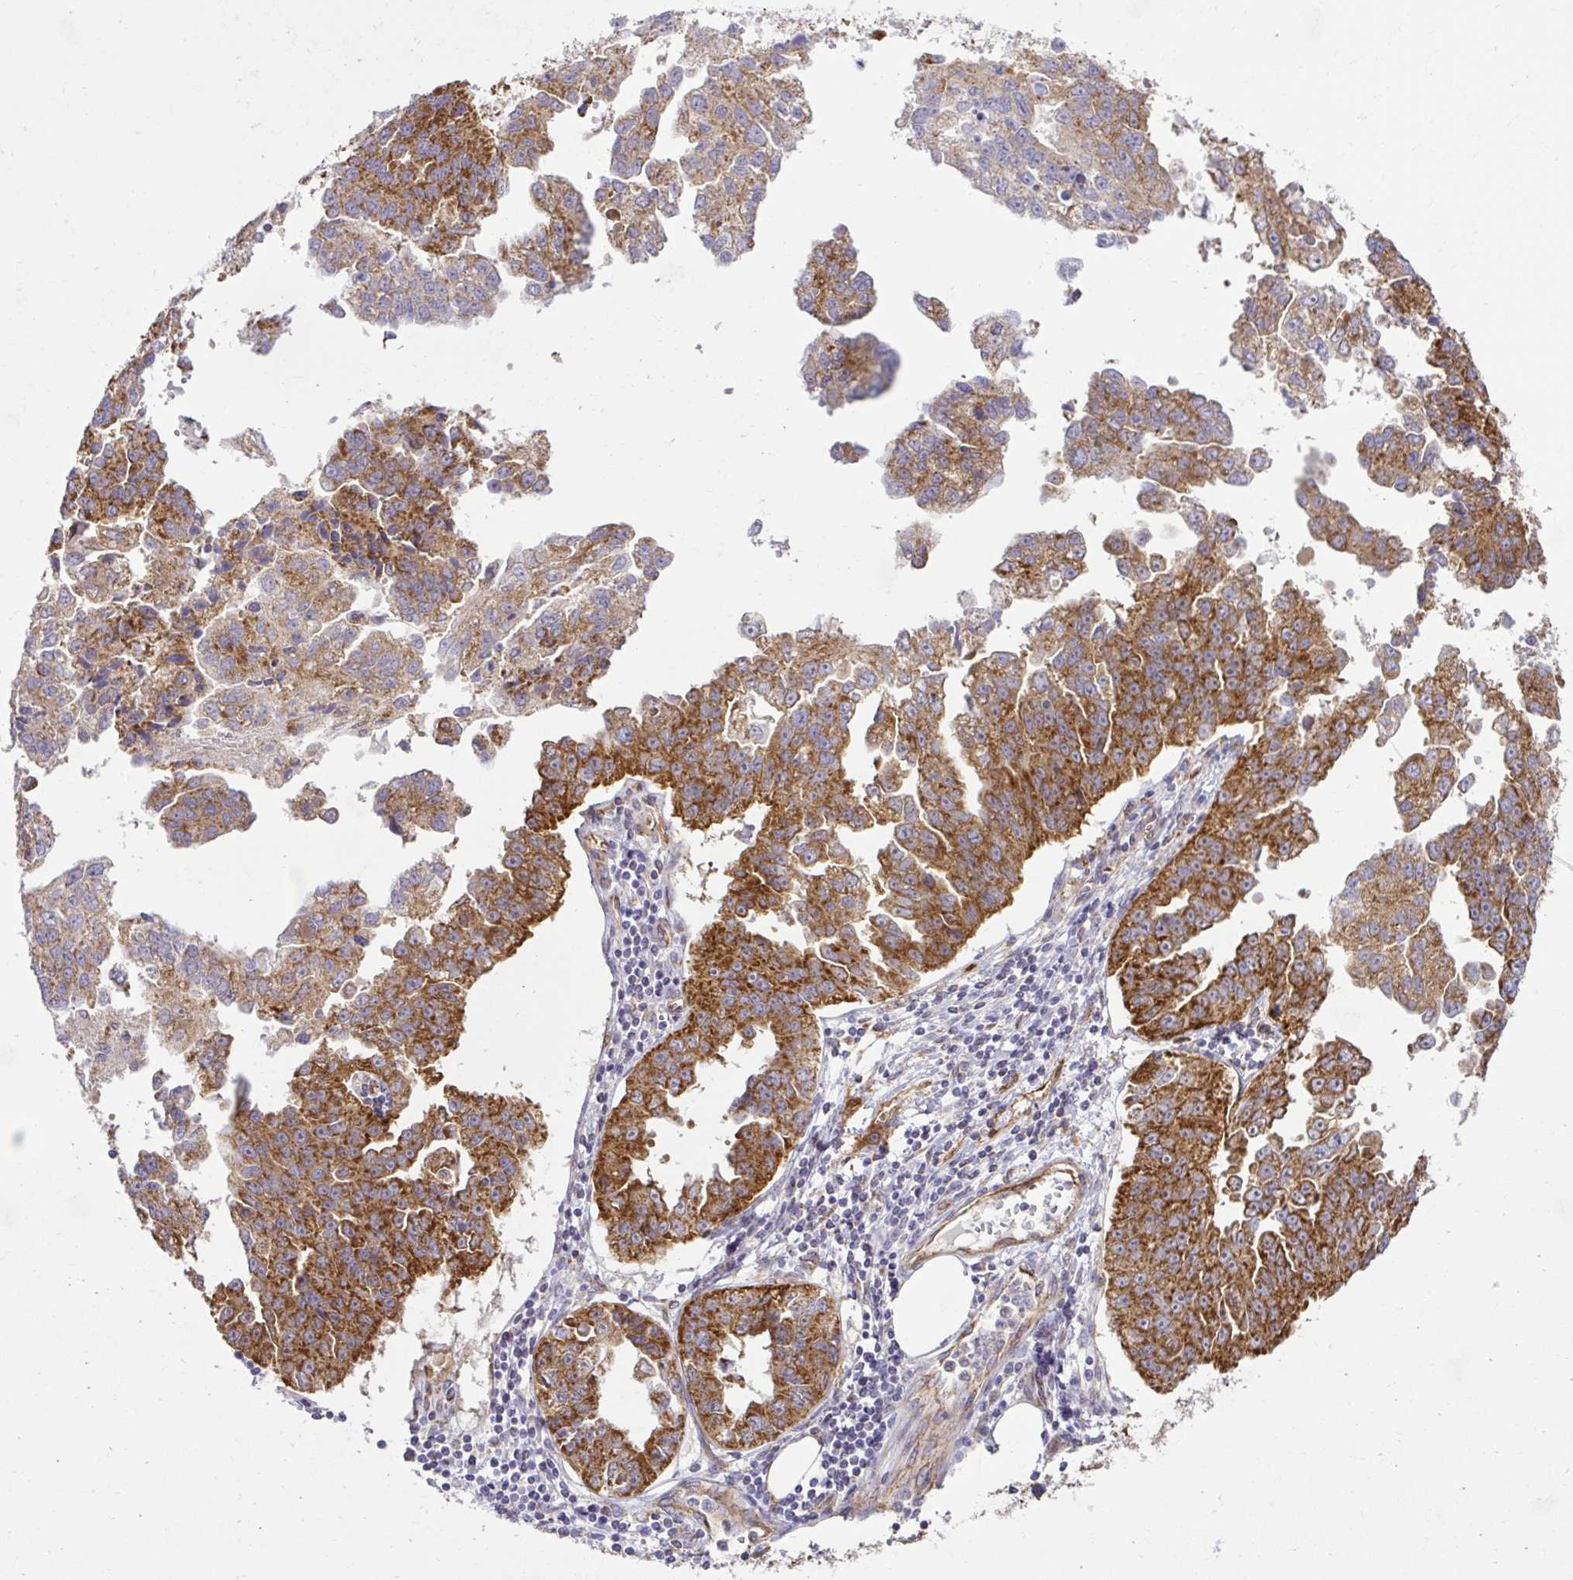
{"staining": {"intensity": "strong", "quantity": "25%-75%", "location": "cytoplasmic/membranous"}, "tissue": "ovarian cancer", "cell_type": "Tumor cells", "image_type": "cancer", "snomed": [{"axis": "morphology", "description": "Cystadenocarcinoma, serous, NOS"}, {"axis": "topography", "description": "Ovary"}], "caption": "Protein staining reveals strong cytoplasmic/membranous positivity in about 25%-75% of tumor cells in ovarian serous cystadenocarcinoma.", "gene": "LIMS1", "patient": {"sex": "female", "age": 75}}